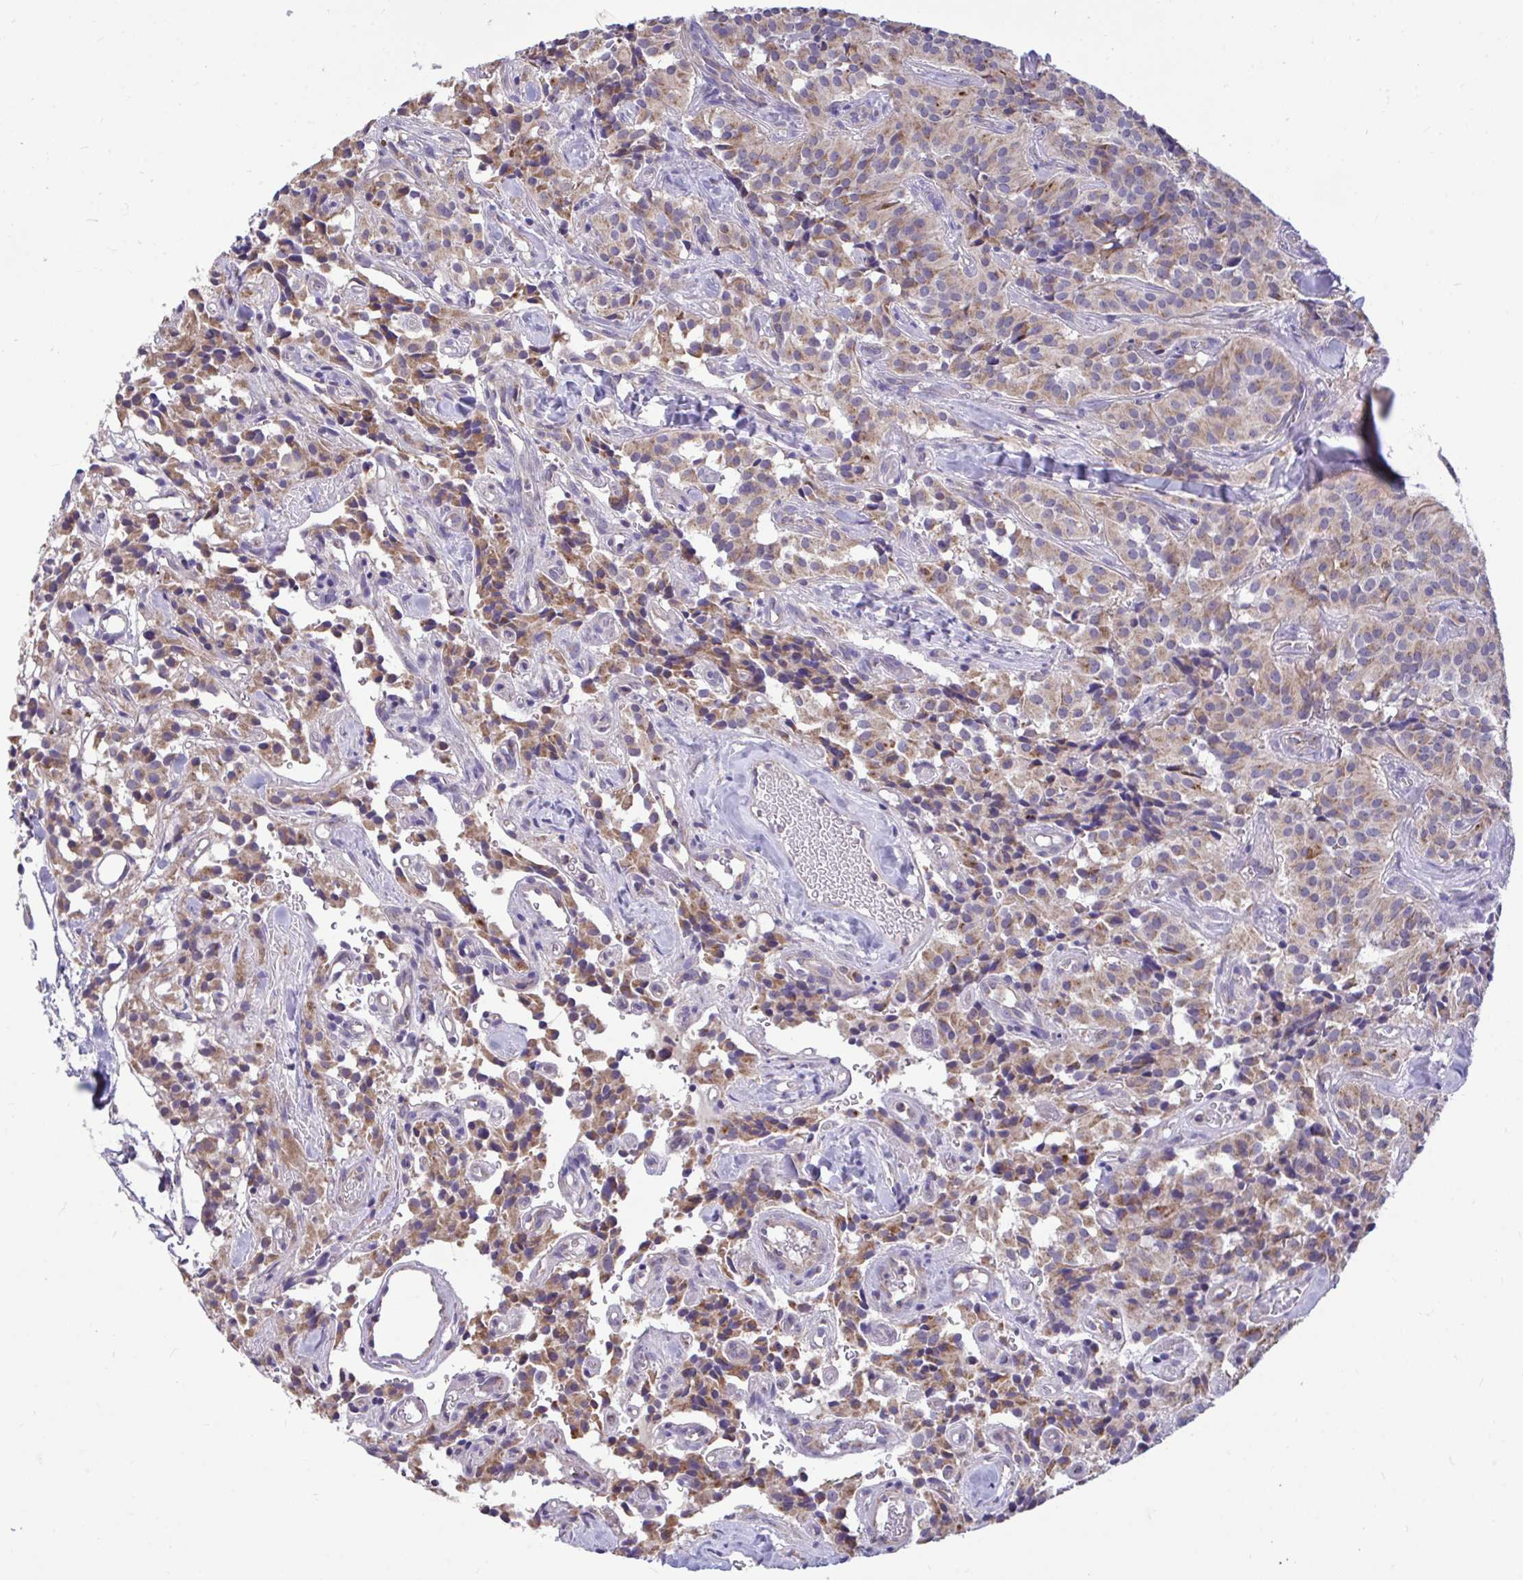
{"staining": {"intensity": "weak", "quantity": ">75%", "location": "cytoplasmic/membranous"}, "tissue": "glioma", "cell_type": "Tumor cells", "image_type": "cancer", "snomed": [{"axis": "morphology", "description": "Glioma, malignant, Low grade"}, {"axis": "topography", "description": "Brain"}], "caption": "This micrograph demonstrates immunohistochemistry staining of human glioma, with low weak cytoplasmic/membranous expression in about >75% of tumor cells.", "gene": "SARS2", "patient": {"sex": "male", "age": 42}}